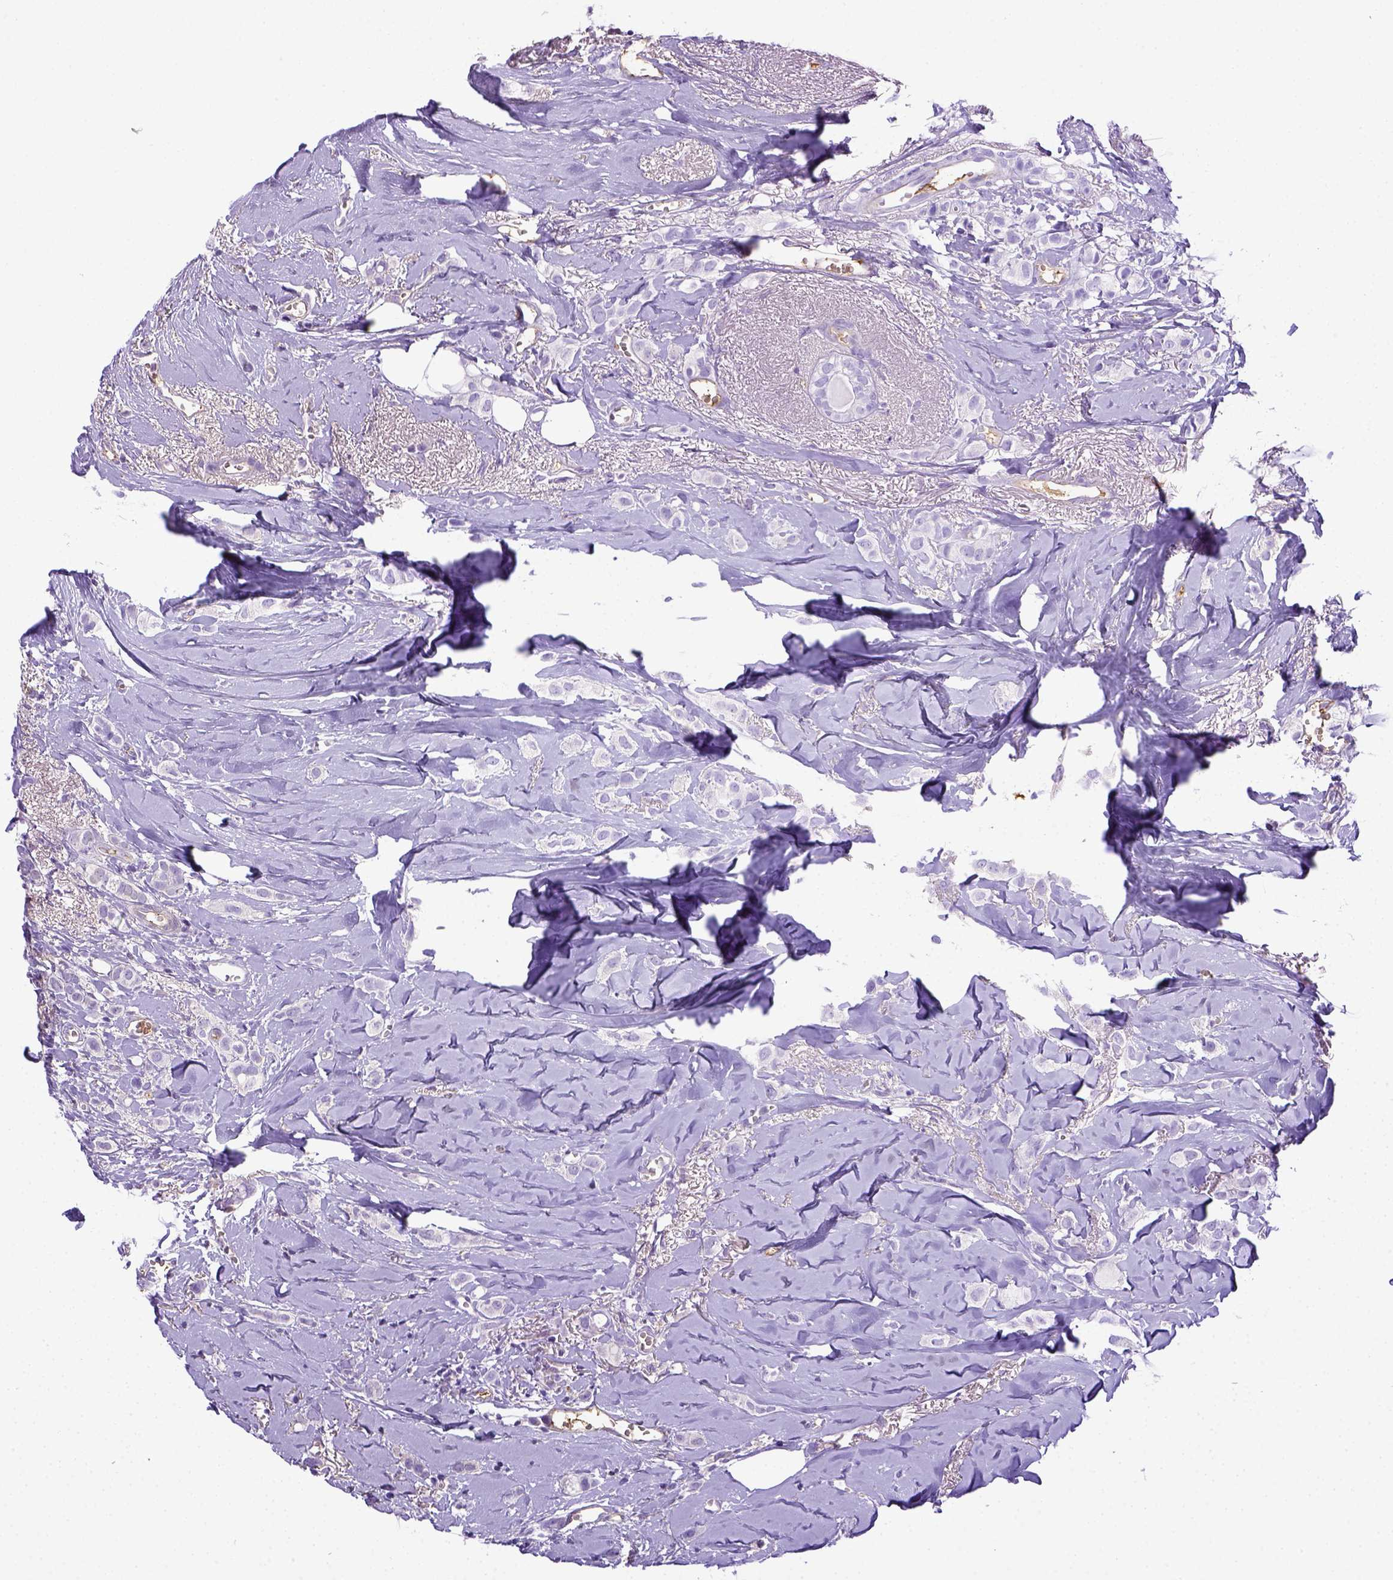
{"staining": {"intensity": "negative", "quantity": "none", "location": "none"}, "tissue": "breast cancer", "cell_type": "Tumor cells", "image_type": "cancer", "snomed": [{"axis": "morphology", "description": "Duct carcinoma"}, {"axis": "topography", "description": "Breast"}], "caption": "DAB (3,3'-diaminobenzidine) immunohistochemical staining of human breast cancer (infiltrating ductal carcinoma) exhibits no significant expression in tumor cells.", "gene": "ITIH4", "patient": {"sex": "female", "age": 85}}